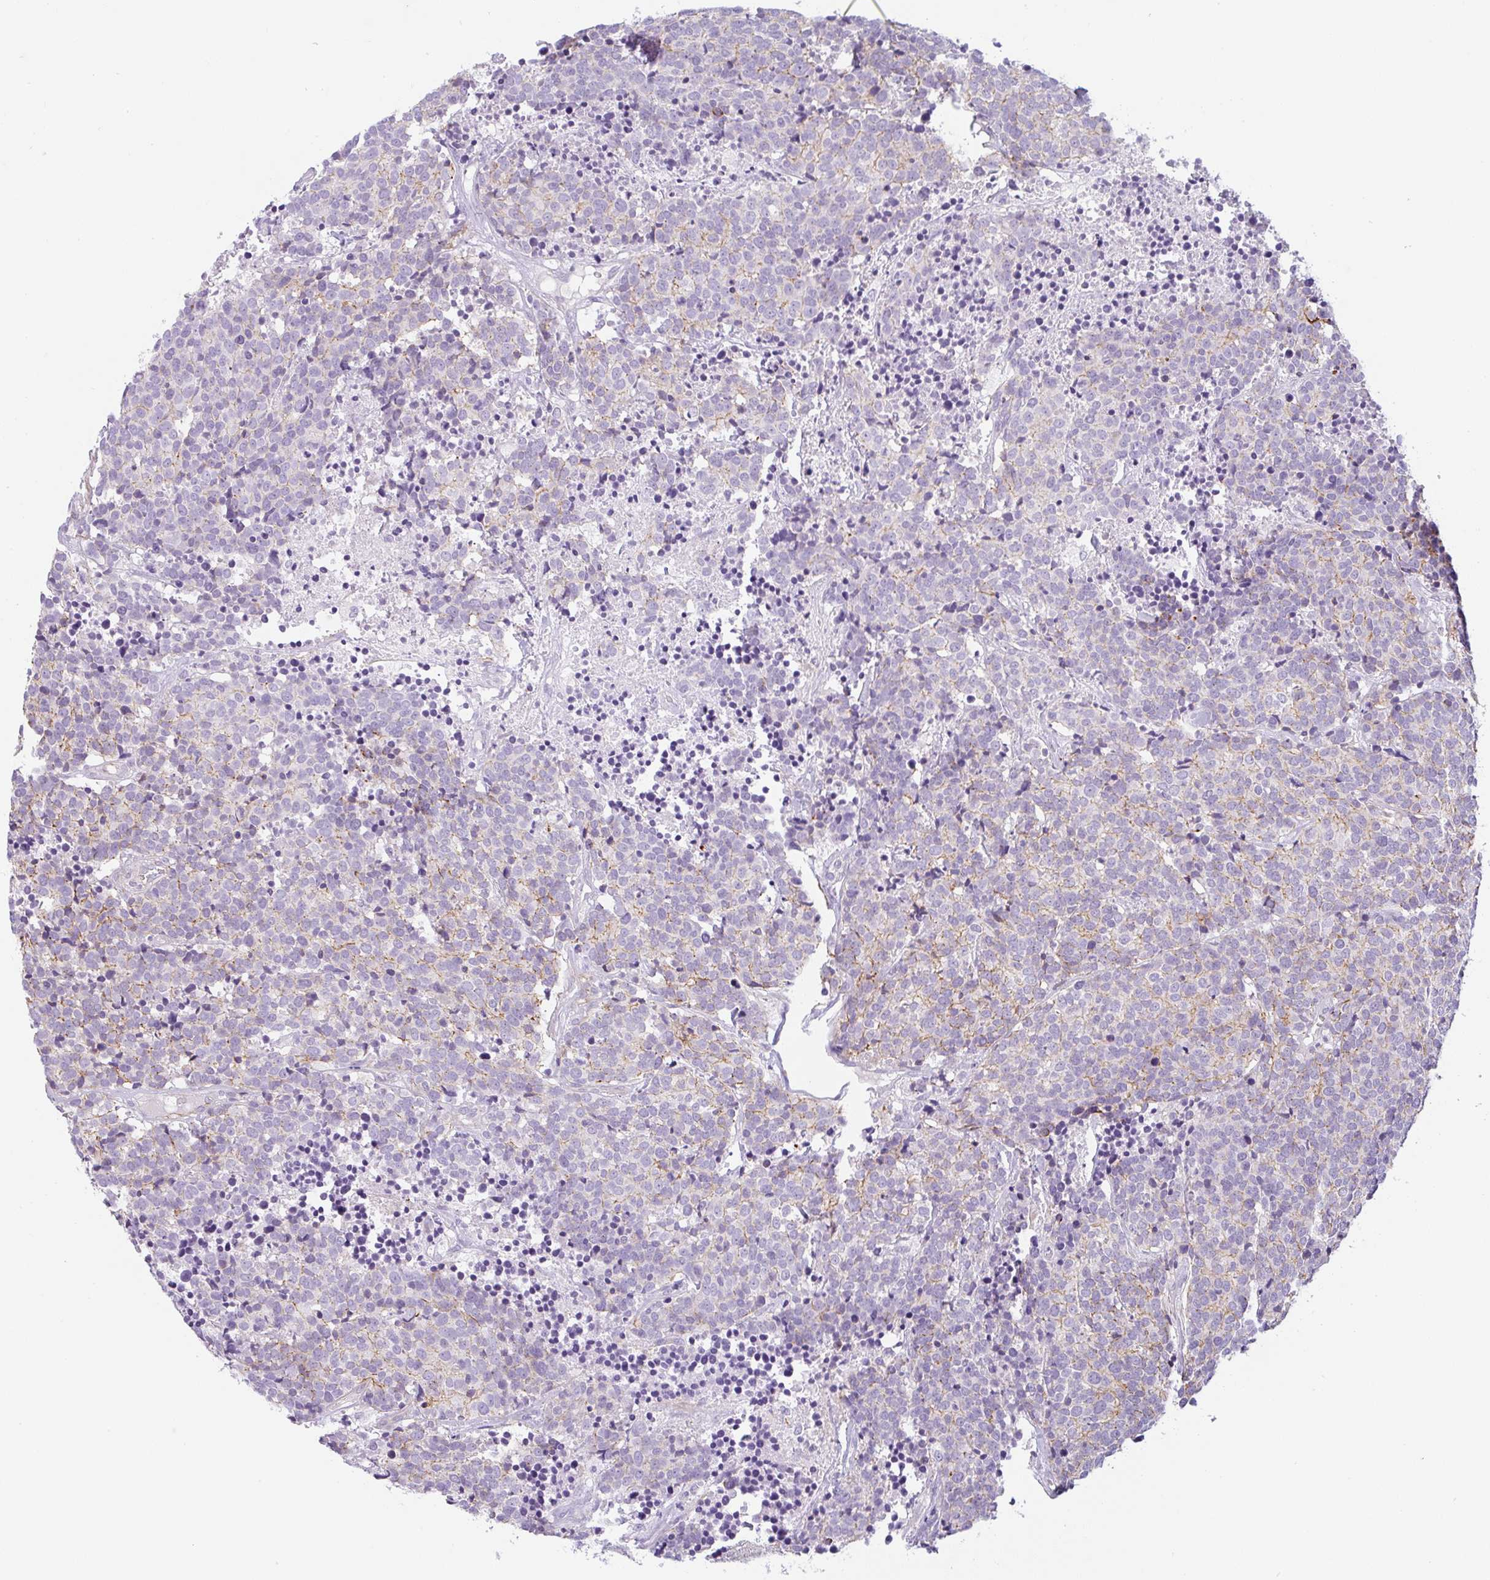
{"staining": {"intensity": "moderate", "quantity": "<25%", "location": "cytoplasmic/membranous"}, "tissue": "carcinoid", "cell_type": "Tumor cells", "image_type": "cancer", "snomed": [{"axis": "morphology", "description": "Carcinoid, malignant, NOS"}, {"axis": "topography", "description": "Skin"}], "caption": "About <25% of tumor cells in human carcinoid (malignant) demonstrate moderate cytoplasmic/membranous protein expression as visualized by brown immunohistochemical staining.", "gene": "LPAR4", "patient": {"sex": "female", "age": 79}}